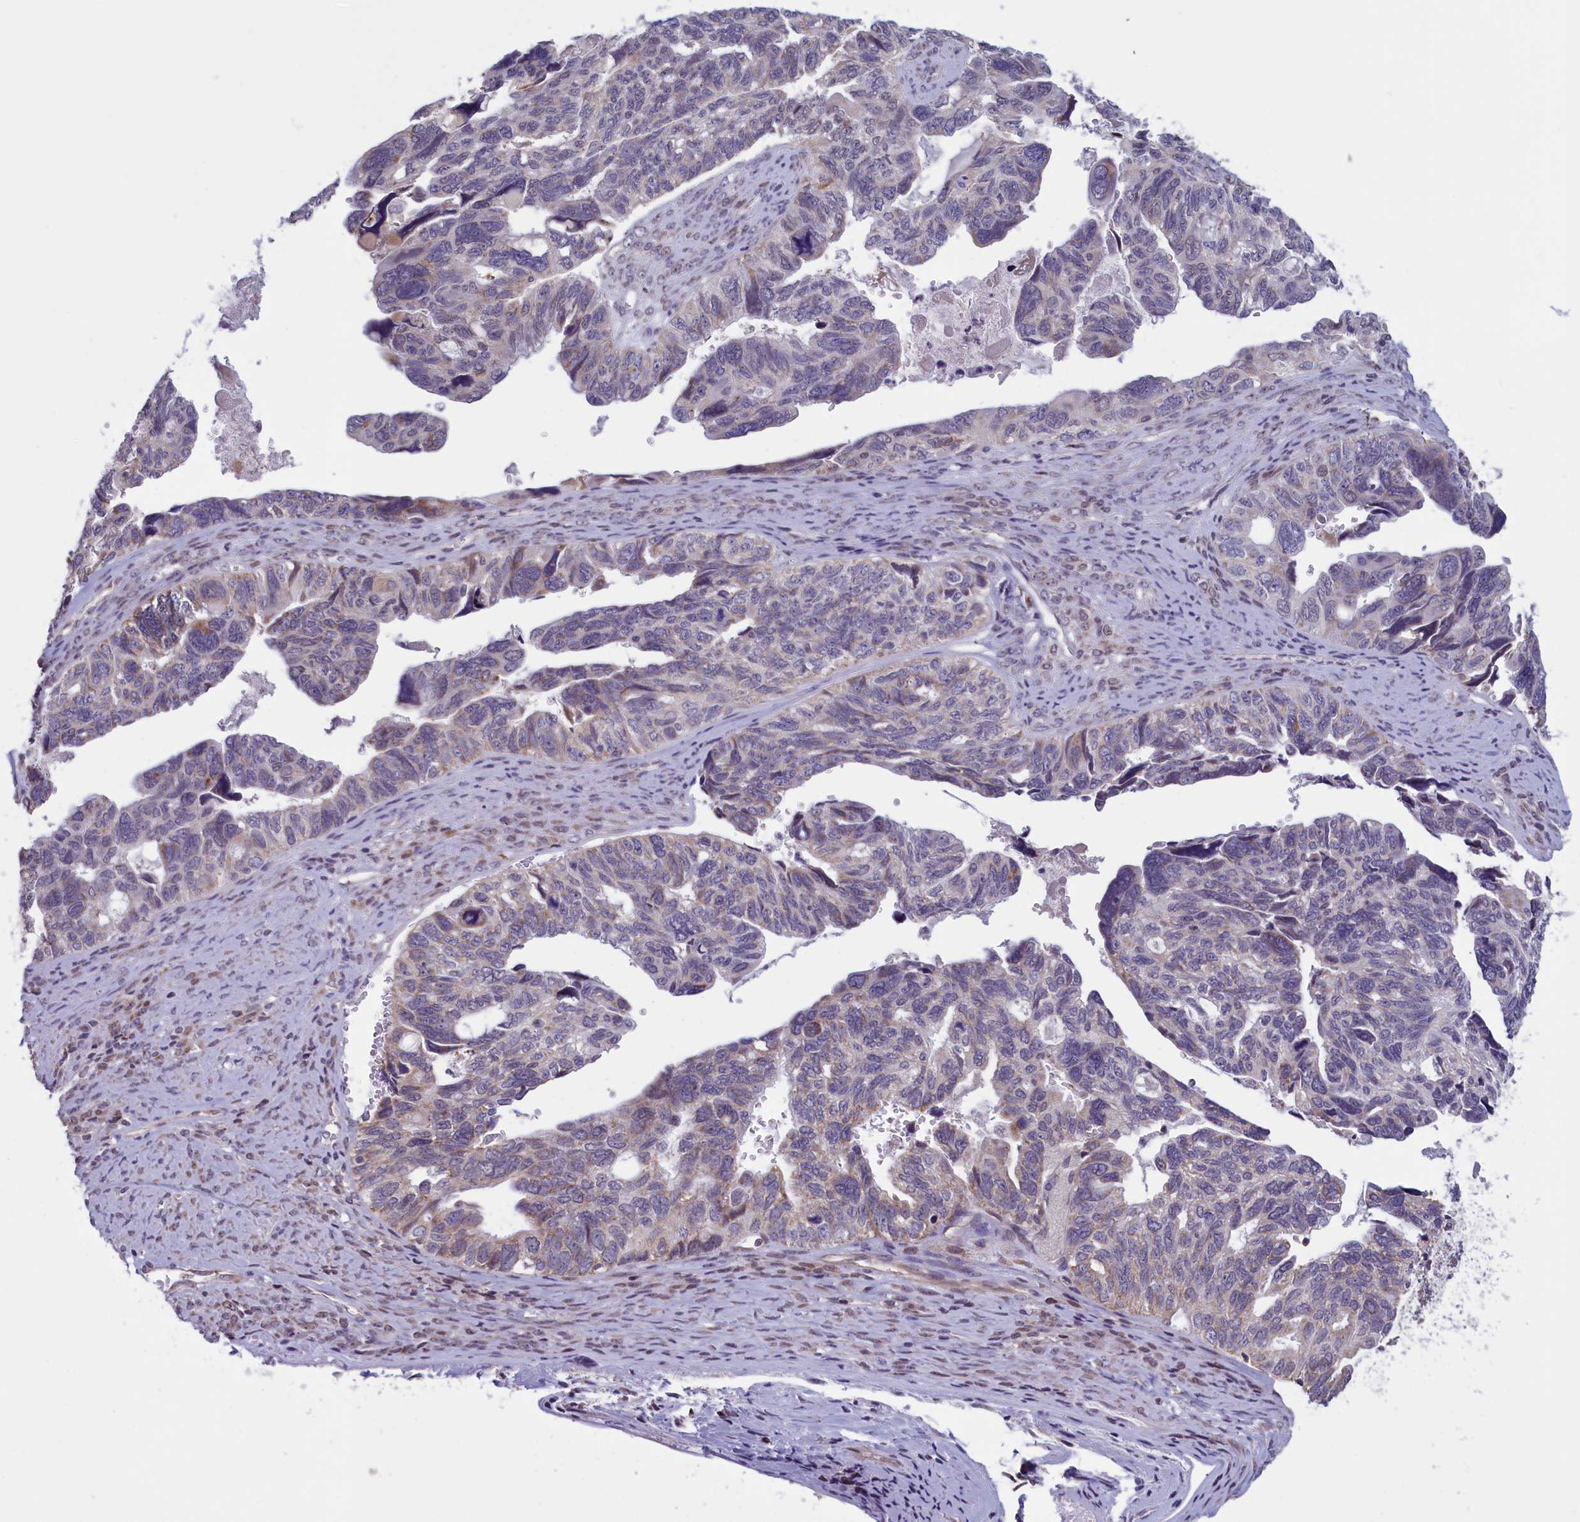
{"staining": {"intensity": "weak", "quantity": "25%-75%", "location": "cytoplasmic/membranous"}, "tissue": "ovarian cancer", "cell_type": "Tumor cells", "image_type": "cancer", "snomed": [{"axis": "morphology", "description": "Cystadenocarcinoma, serous, NOS"}, {"axis": "topography", "description": "Ovary"}], "caption": "Human ovarian cancer stained with a protein marker exhibits weak staining in tumor cells.", "gene": "PARS2", "patient": {"sex": "female", "age": 79}}